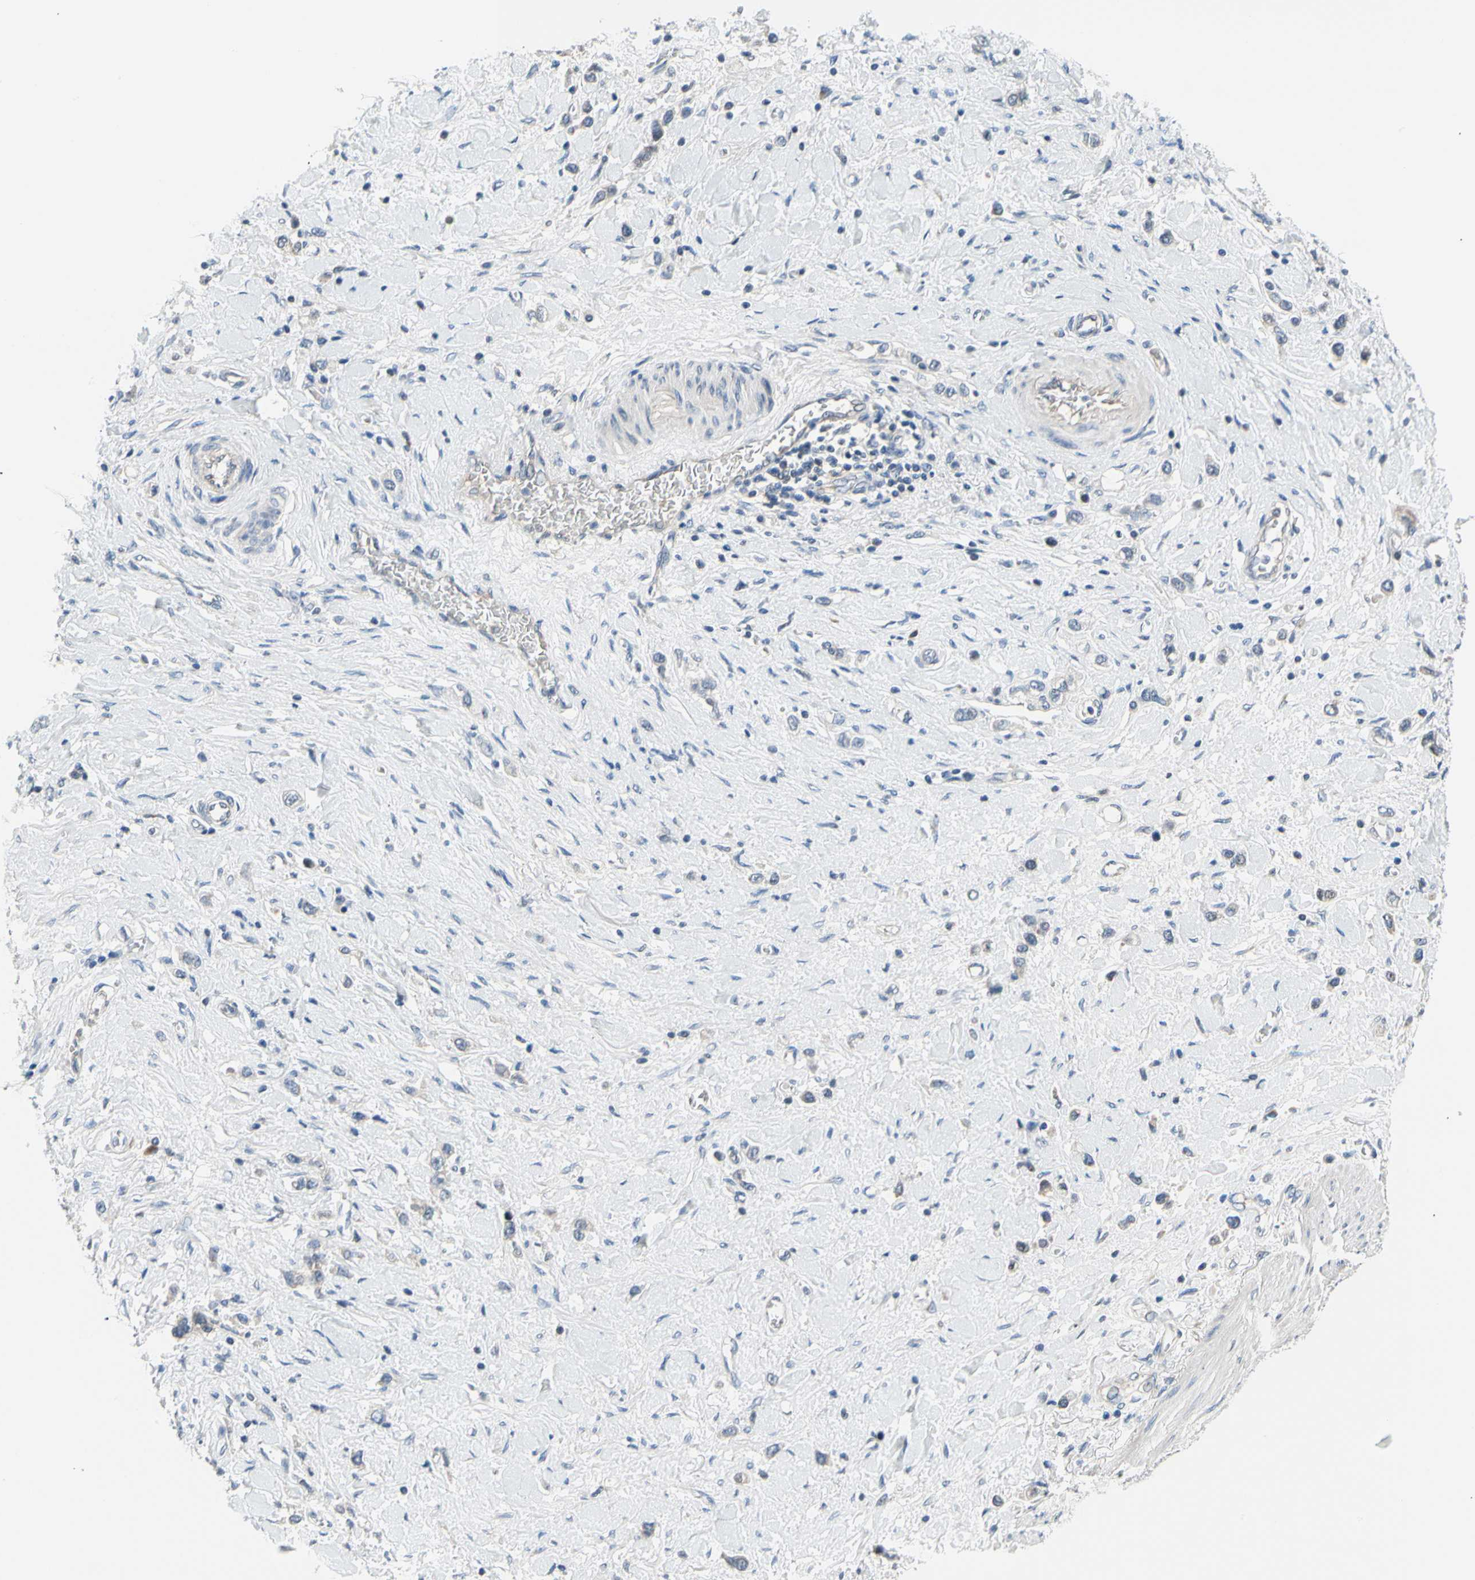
{"staining": {"intensity": "negative", "quantity": "none", "location": "none"}, "tissue": "stomach cancer", "cell_type": "Tumor cells", "image_type": "cancer", "snomed": [{"axis": "morphology", "description": "Normal tissue, NOS"}, {"axis": "morphology", "description": "Adenocarcinoma, NOS"}, {"axis": "topography", "description": "Stomach, upper"}, {"axis": "topography", "description": "Stomach"}], "caption": "High magnification brightfield microscopy of stomach cancer stained with DAB (3,3'-diaminobenzidine) (brown) and counterstained with hematoxylin (blue): tumor cells show no significant positivity.", "gene": "NFASC", "patient": {"sex": "female", "age": 65}}